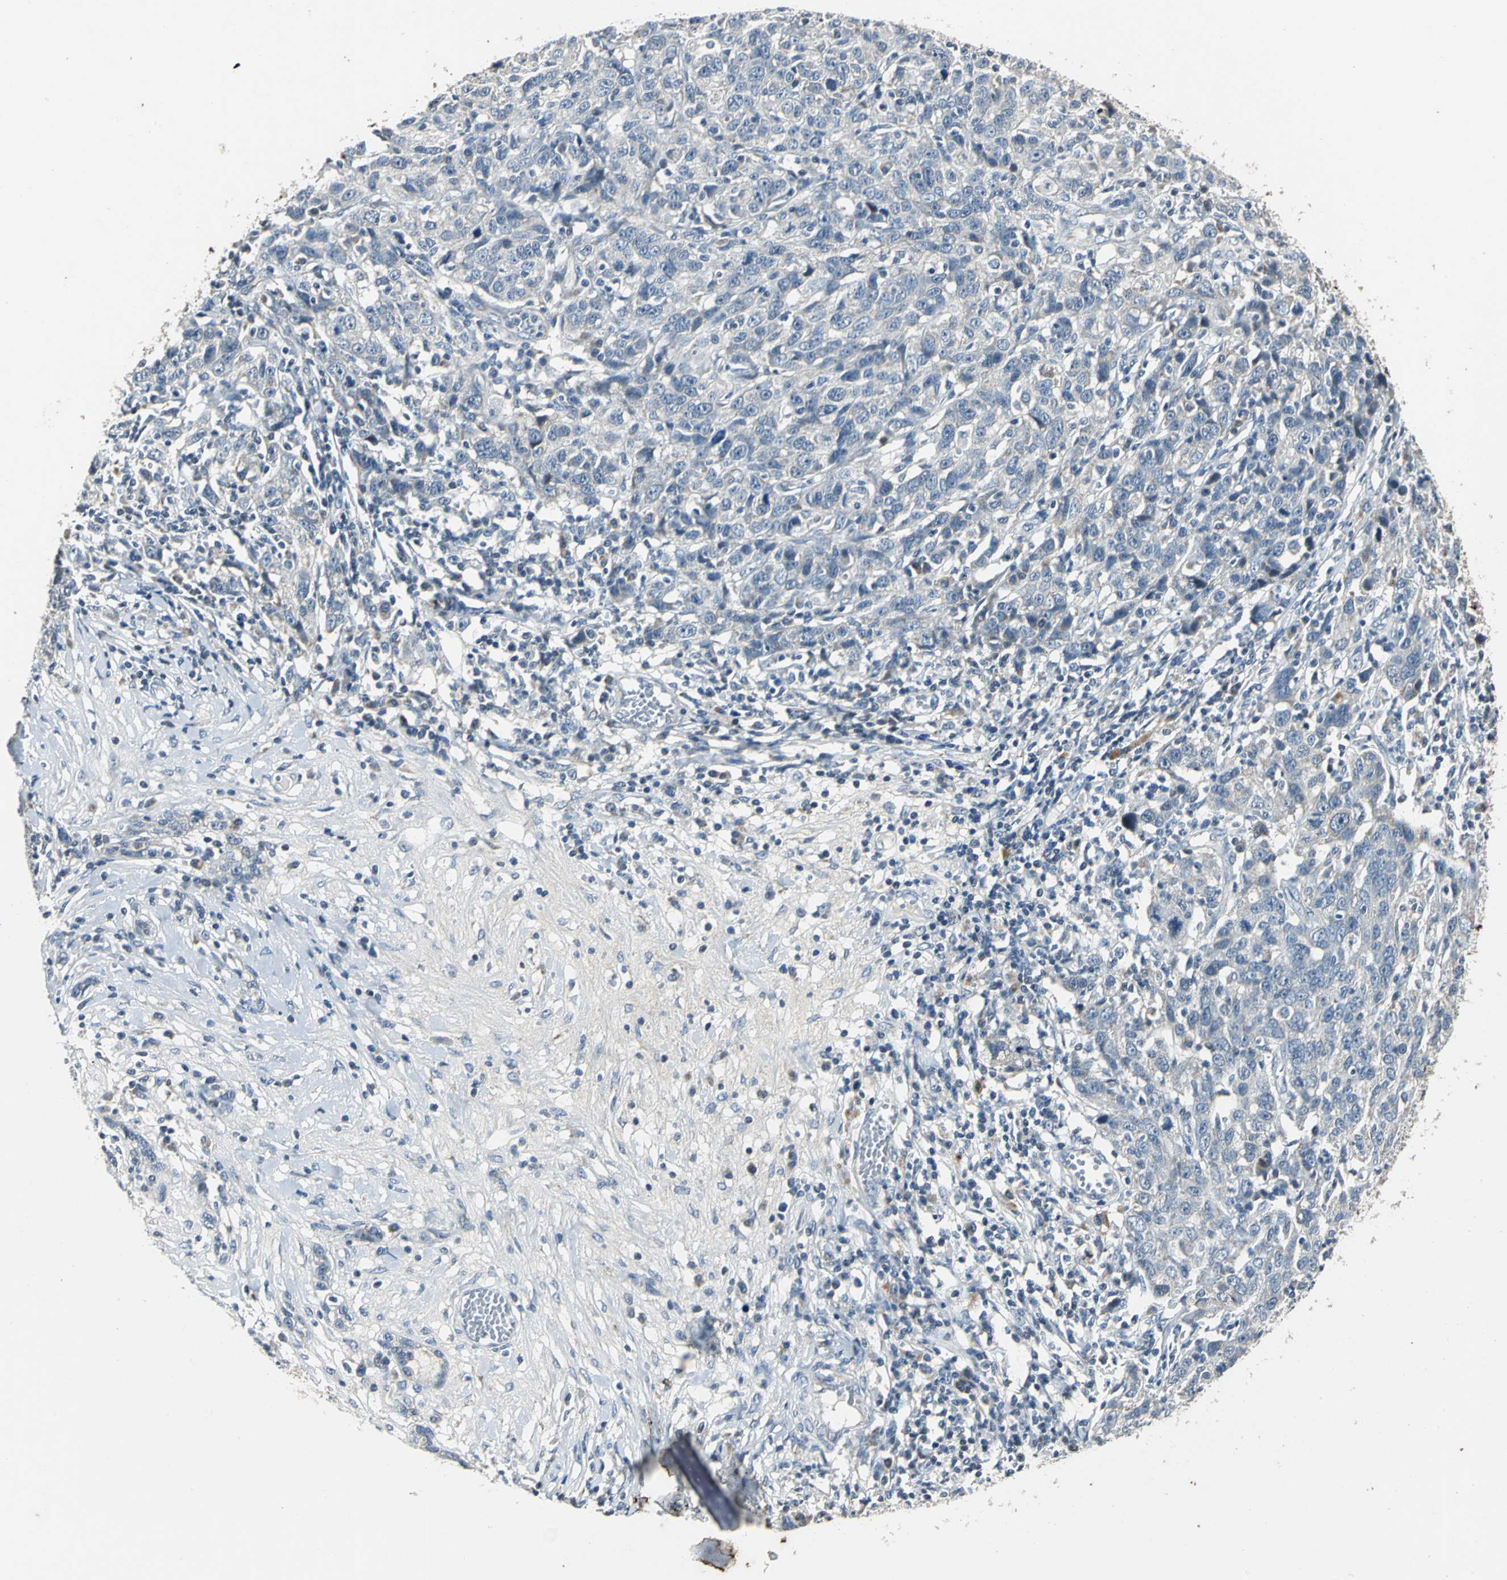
{"staining": {"intensity": "negative", "quantity": "none", "location": "none"}, "tissue": "ovarian cancer", "cell_type": "Tumor cells", "image_type": "cancer", "snomed": [{"axis": "morphology", "description": "Cystadenocarcinoma, serous, NOS"}, {"axis": "topography", "description": "Ovary"}], "caption": "This is a histopathology image of immunohistochemistry (IHC) staining of ovarian serous cystadenocarcinoma, which shows no positivity in tumor cells.", "gene": "JADE3", "patient": {"sex": "female", "age": 71}}